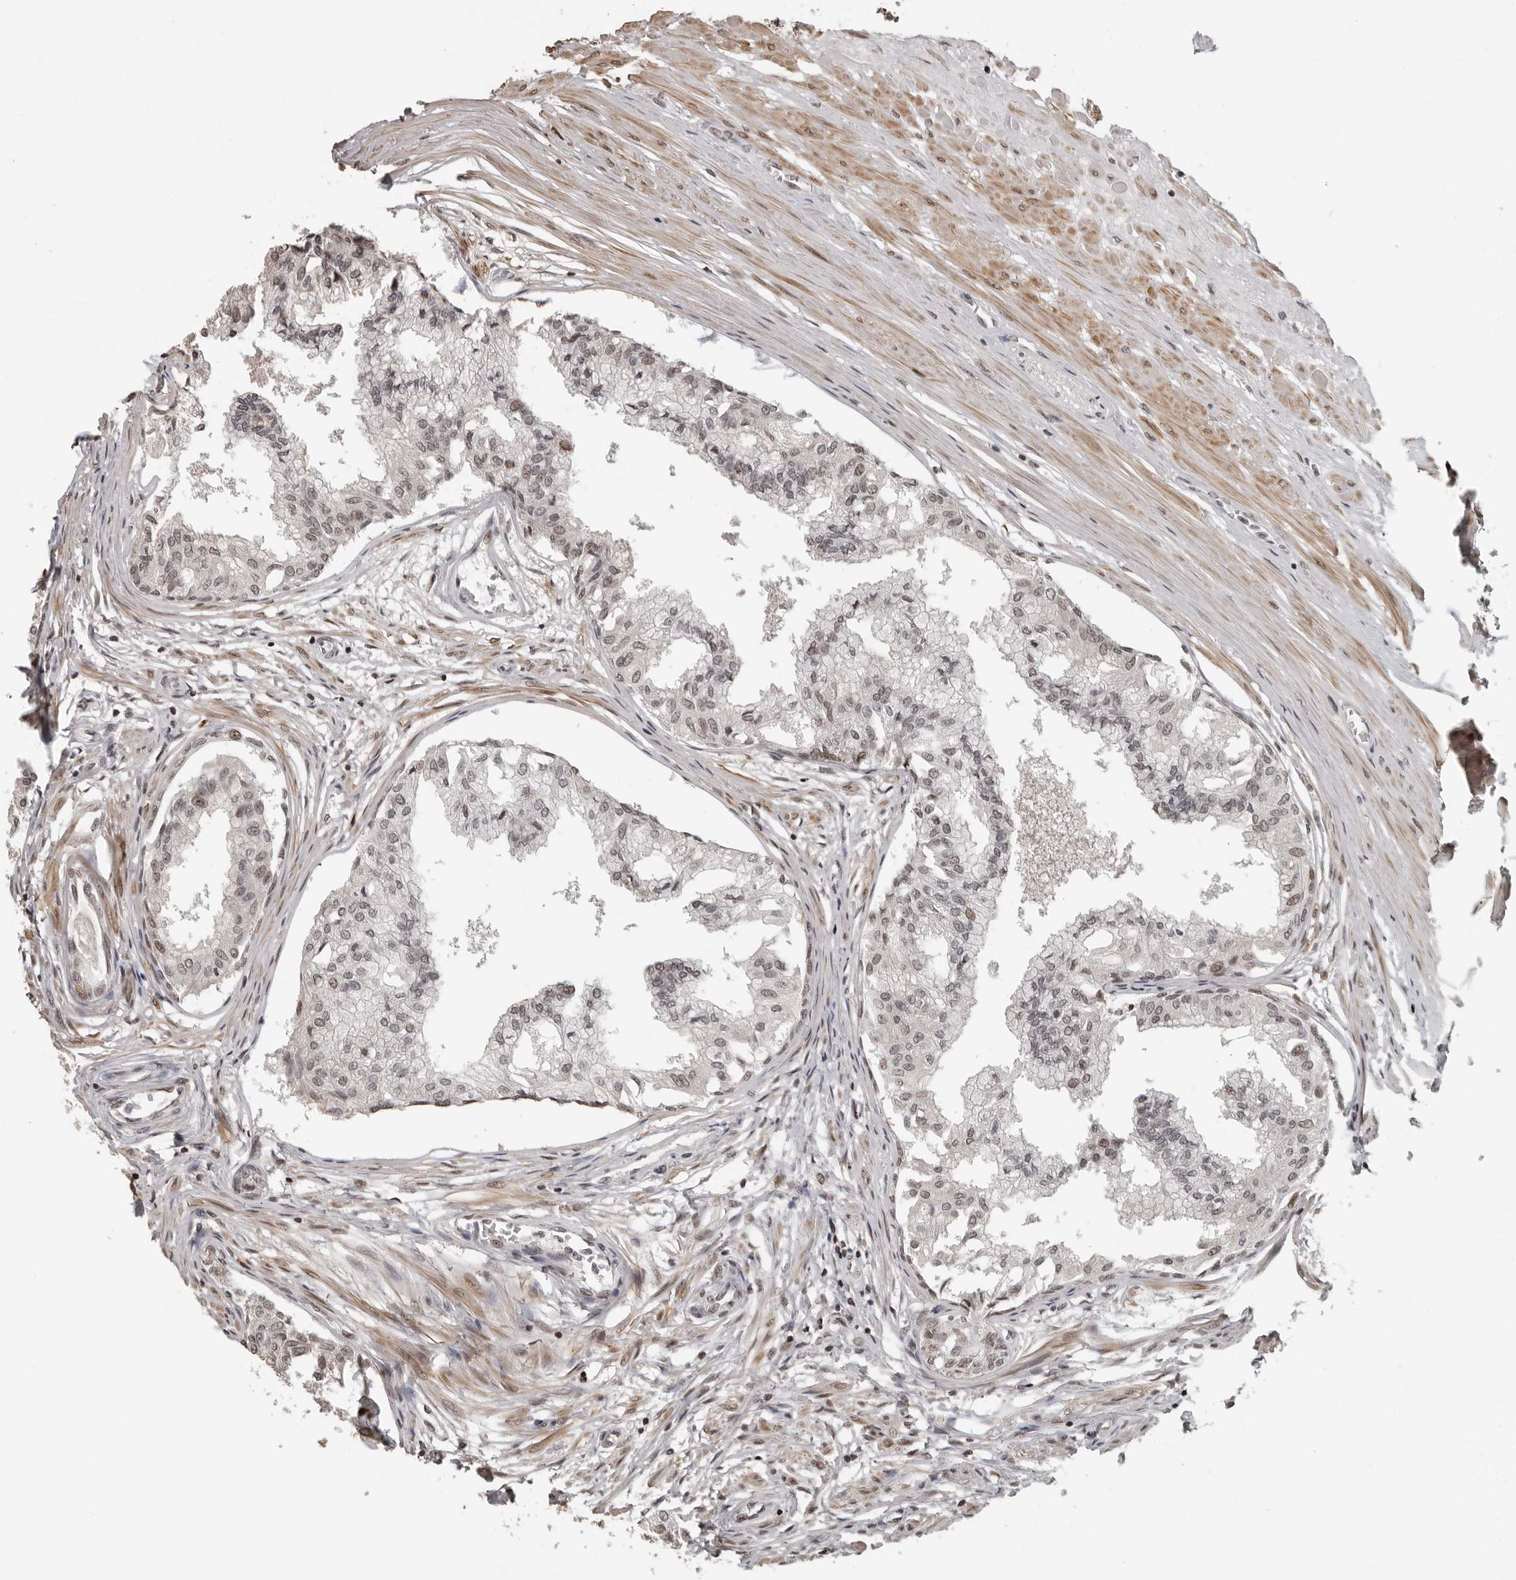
{"staining": {"intensity": "weak", "quantity": ">75%", "location": "nuclear"}, "tissue": "prostate", "cell_type": "Glandular cells", "image_type": "normal", "snomed": [{"axis": "morphology", "description": "Normal tissue, NOS"}, {"axis": "topography", "description": "Prostate"}, {"axis": "topography", "description": "Seminal veicle"}], "caption": "This photomicrograph reveals IHC staining of unremarkable prostate, with low weak nuclear staining in about >75% of glandular cells.", "gene": "ORC1", "patient": {"sex": "male", "age": 60}}